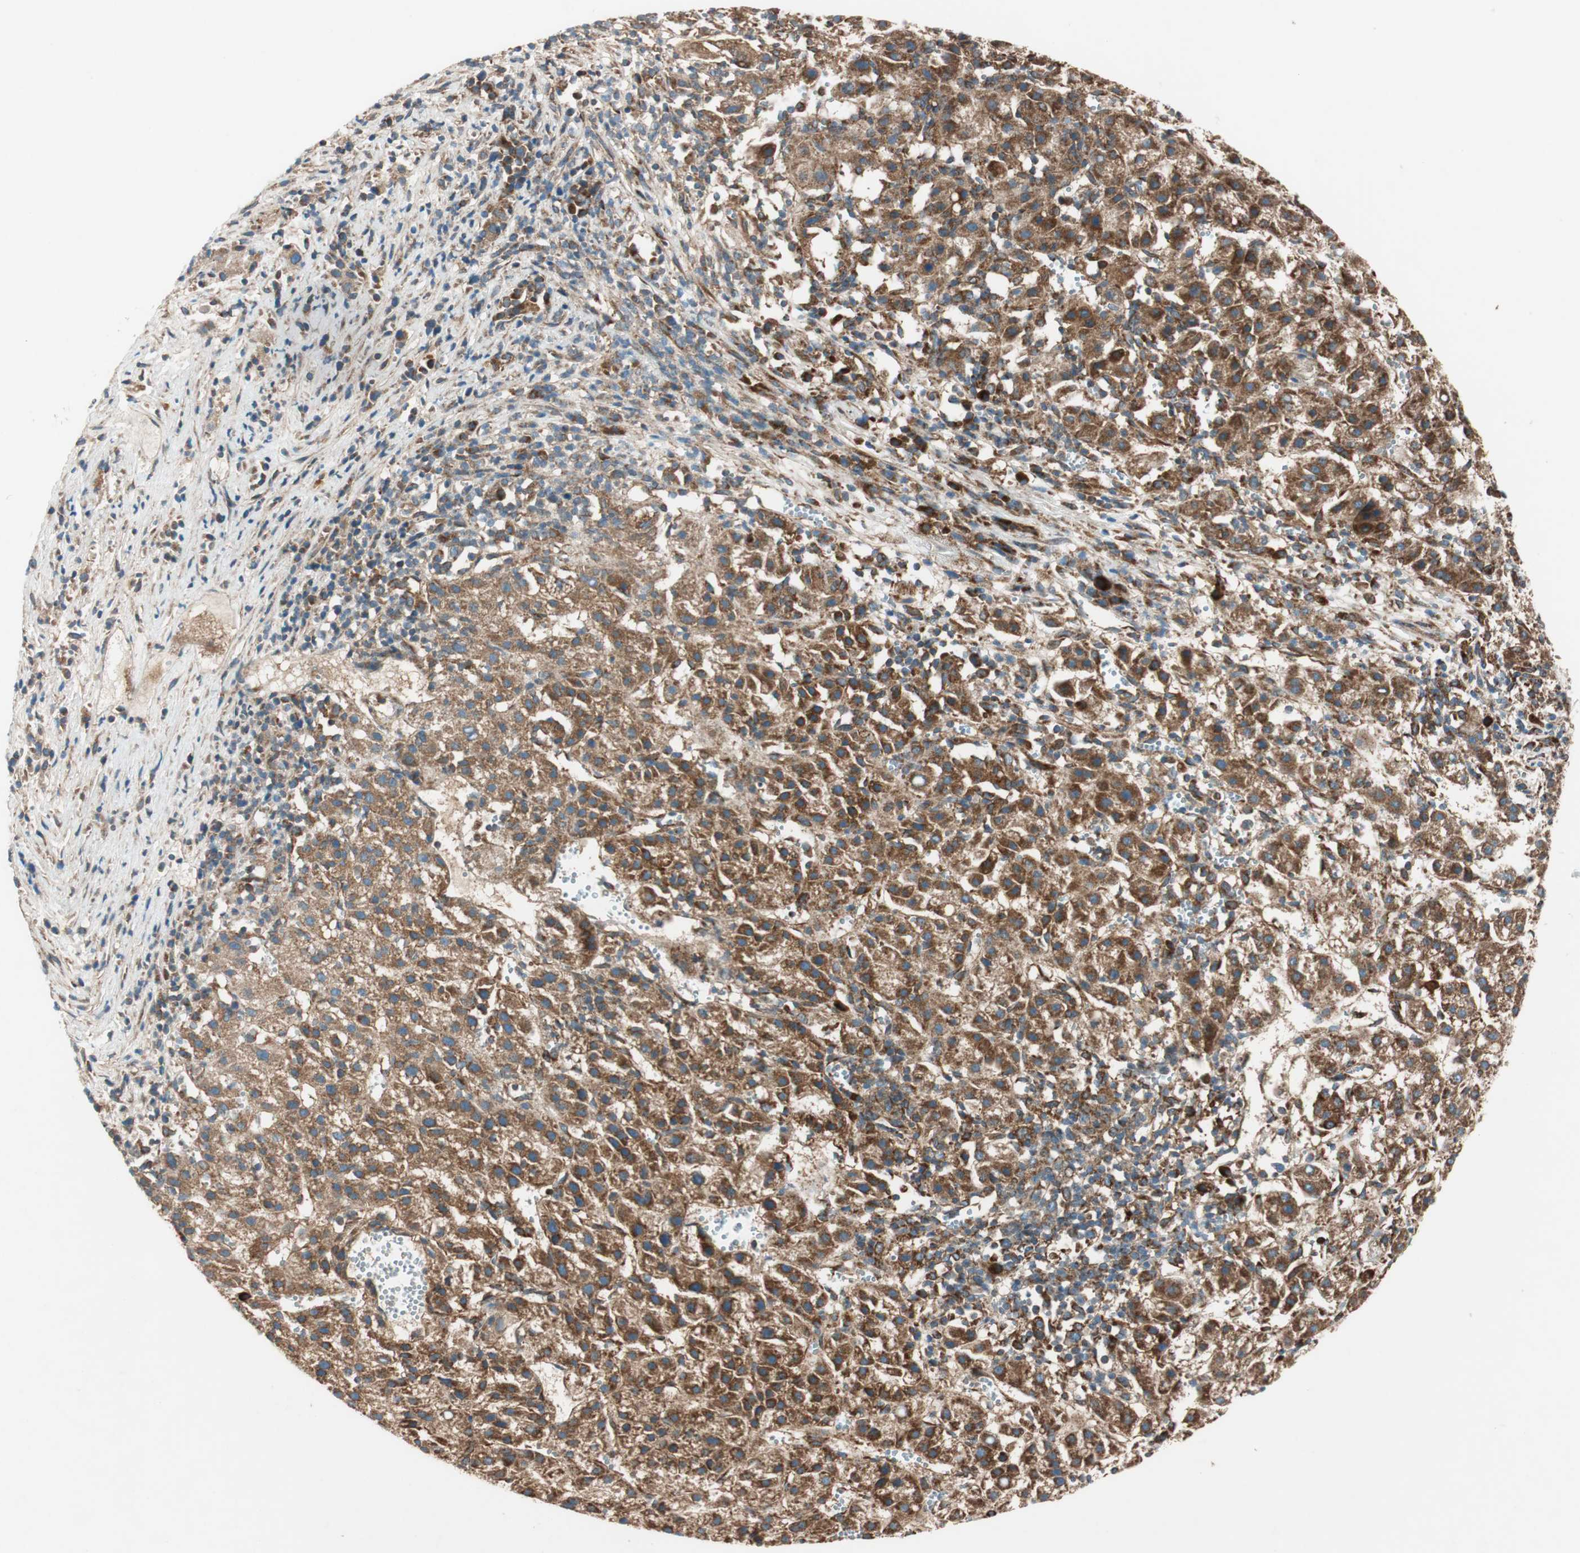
{"staining": {"intensity": "strong", "quantity": ">75%", "location": "cytoplasmic/membranous"}, "tissue": "liver cancer", "cell_type": "Tumor cells", "image_type": "cancer", "snomed": [{"axis": "morphology", "description": "Carcinoma, Hepatocellular, NOS"}, {"axis": "topography", "description": "Liver"}], "caption": "Immunohistochemistry histopathology image of human liver hepatocellular carcinoma stained for a protein (brown), which demonstrates high levels of strong cytoplasmic/membranous positivity in about >75% of tumor cells.", "gene": "RAB5A", "patient": {"sex": "female", "age": 58}}